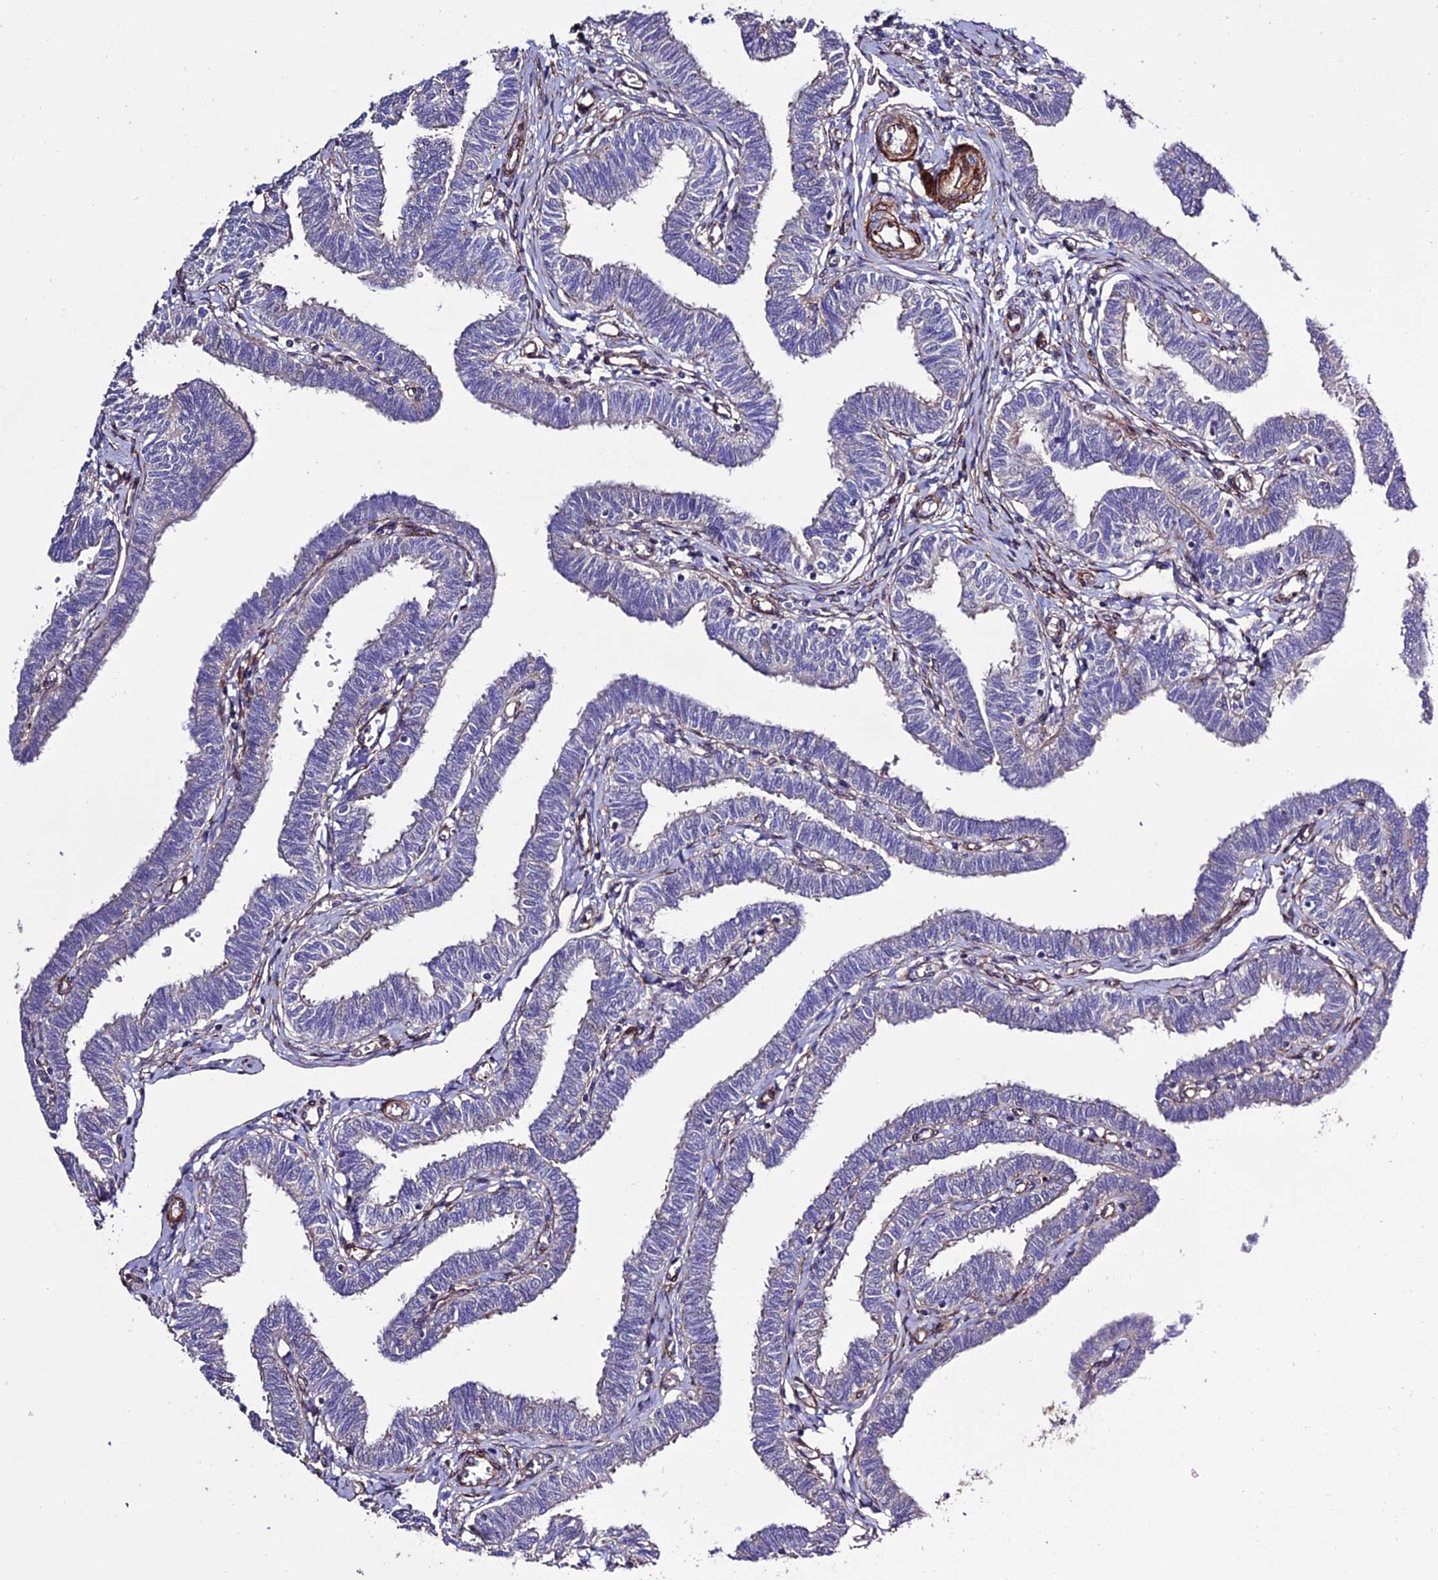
{"staining": {"intensity": "negative", "quantity": "none", "location": "none"}, "tissue": "fallopian tube", "cell_type": "Glandular cells", "image_type": "normal", "snomed": [{"axis": "morphology", "description": "Normal tissue, NOS"}, {"axis": "topography", "description": "Fallopian tube"}, {"axis": "topography", "description": "Ovary"}], "caption": "IHC of benign fallopian tube displays no staining in glandular cells.", "gene": "REX1BD", "patient": {"sex": "female", "age": 23}}